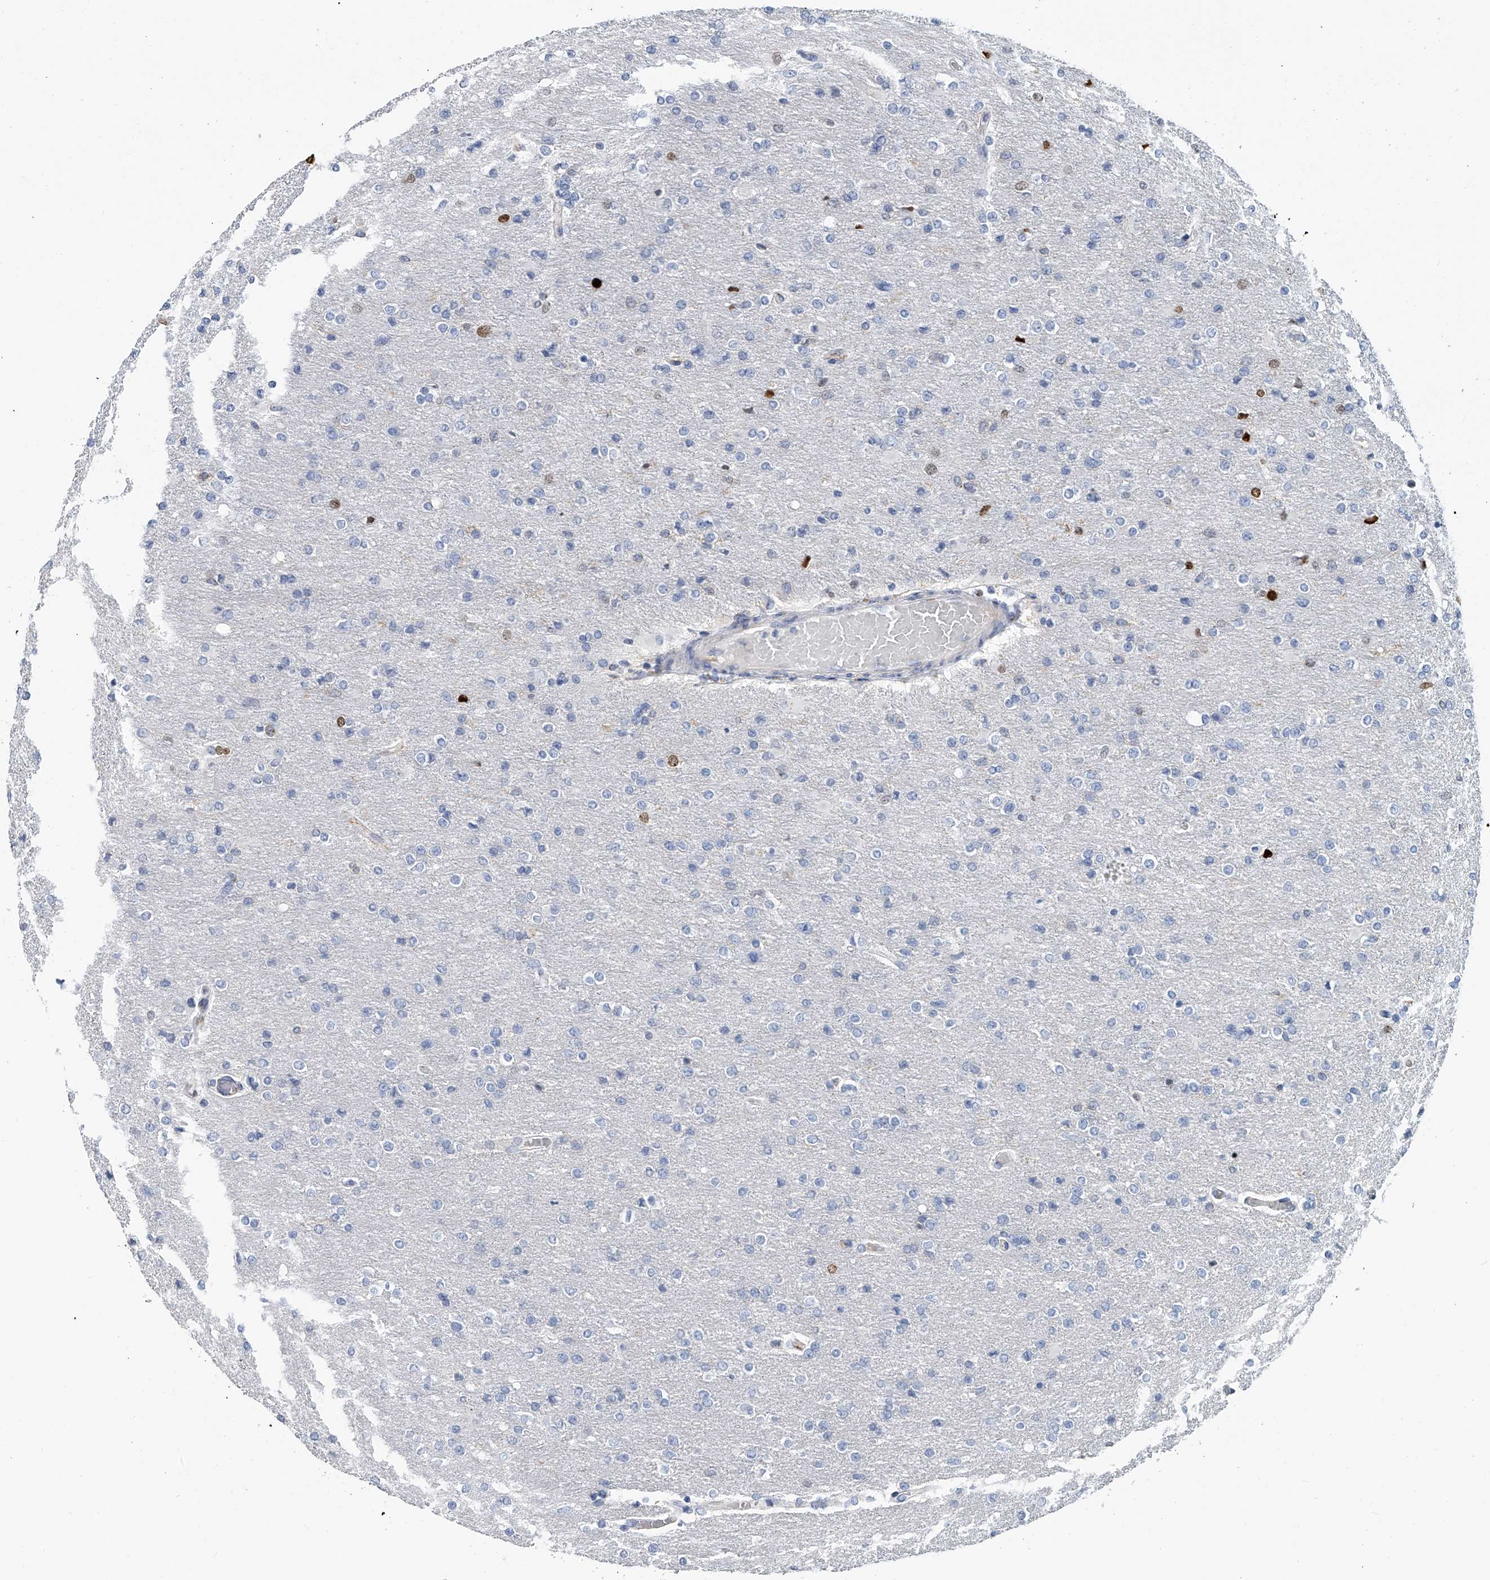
{"staining": {"intensity": "negative", "quantity": "none", "location": "none"}, "tissue": "glioma", "cell_type": "Tumor cells", "image_type": "cancer", "snomed": [{"axis": "morphology", "description": "Glioma, malignant, High grade"}, {"axis": "topography", "description": "Cerebral cortex"}], "caption": "DAB (3,3'-diaminobenzidine) immunohistochemical staining of glioma demonstrates no significant expression in tumor cells.", "gene": "KIRREL1", "patient": {"sex": "female", "age": 36}}